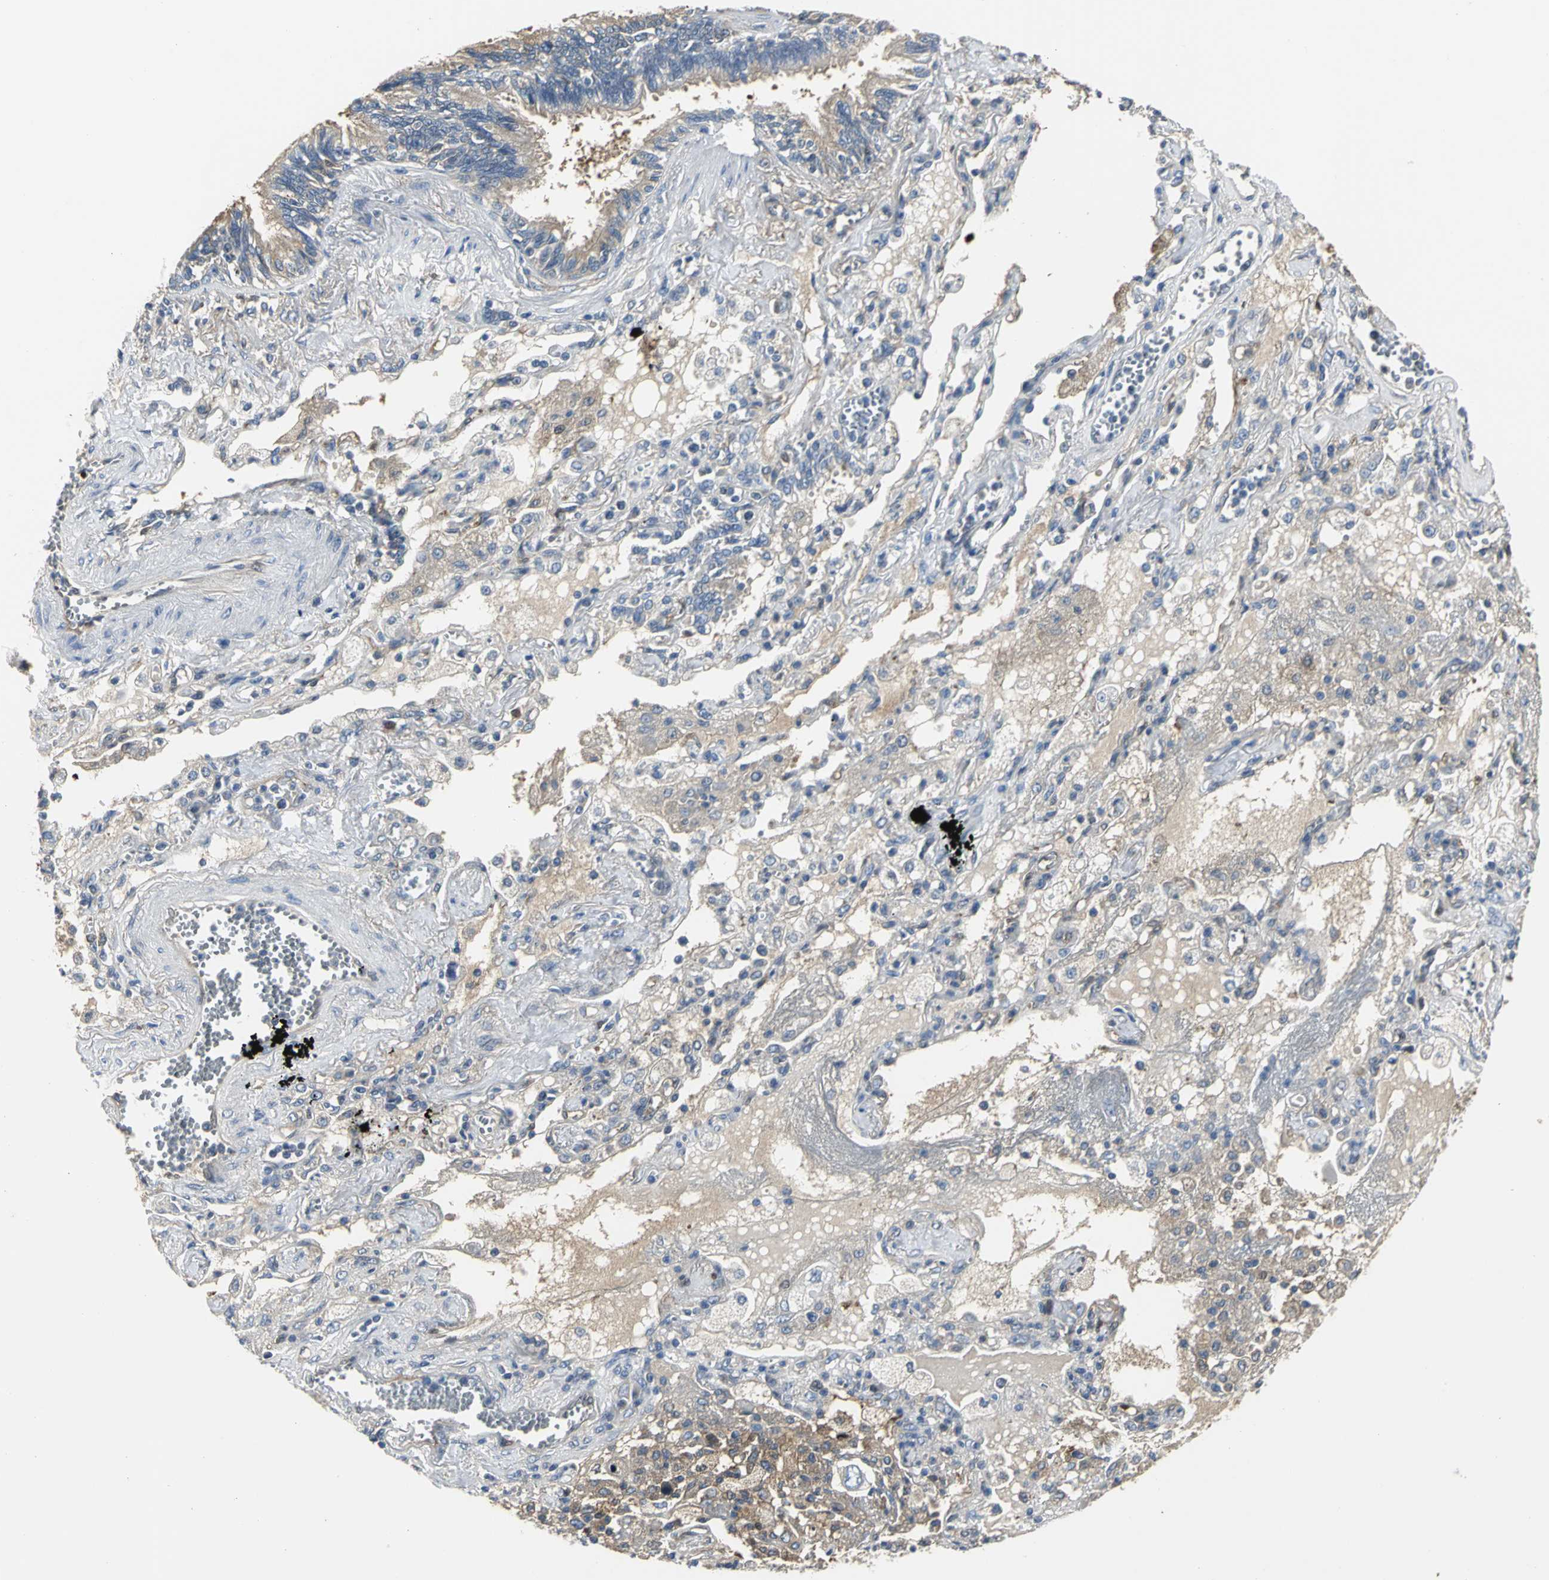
{"staining": {"intensity": "negative", "quantity": "none", "location": "none"}, "tissue": "lung cancer", "cell_type": "Tumor cells", "image_type": "cancer", "snomed": [{"axis": "morphology", "description": "Squamous cell carcinoma, NOS"}, {"axis": "topography", "description": "Lung"}], "caption": "Tumor cells are negative for brown protein staining in lung cancer (squamous cell carcinoma).", "gene": "CHRNB1", "patient": {"sex": "female", "age": 76}}